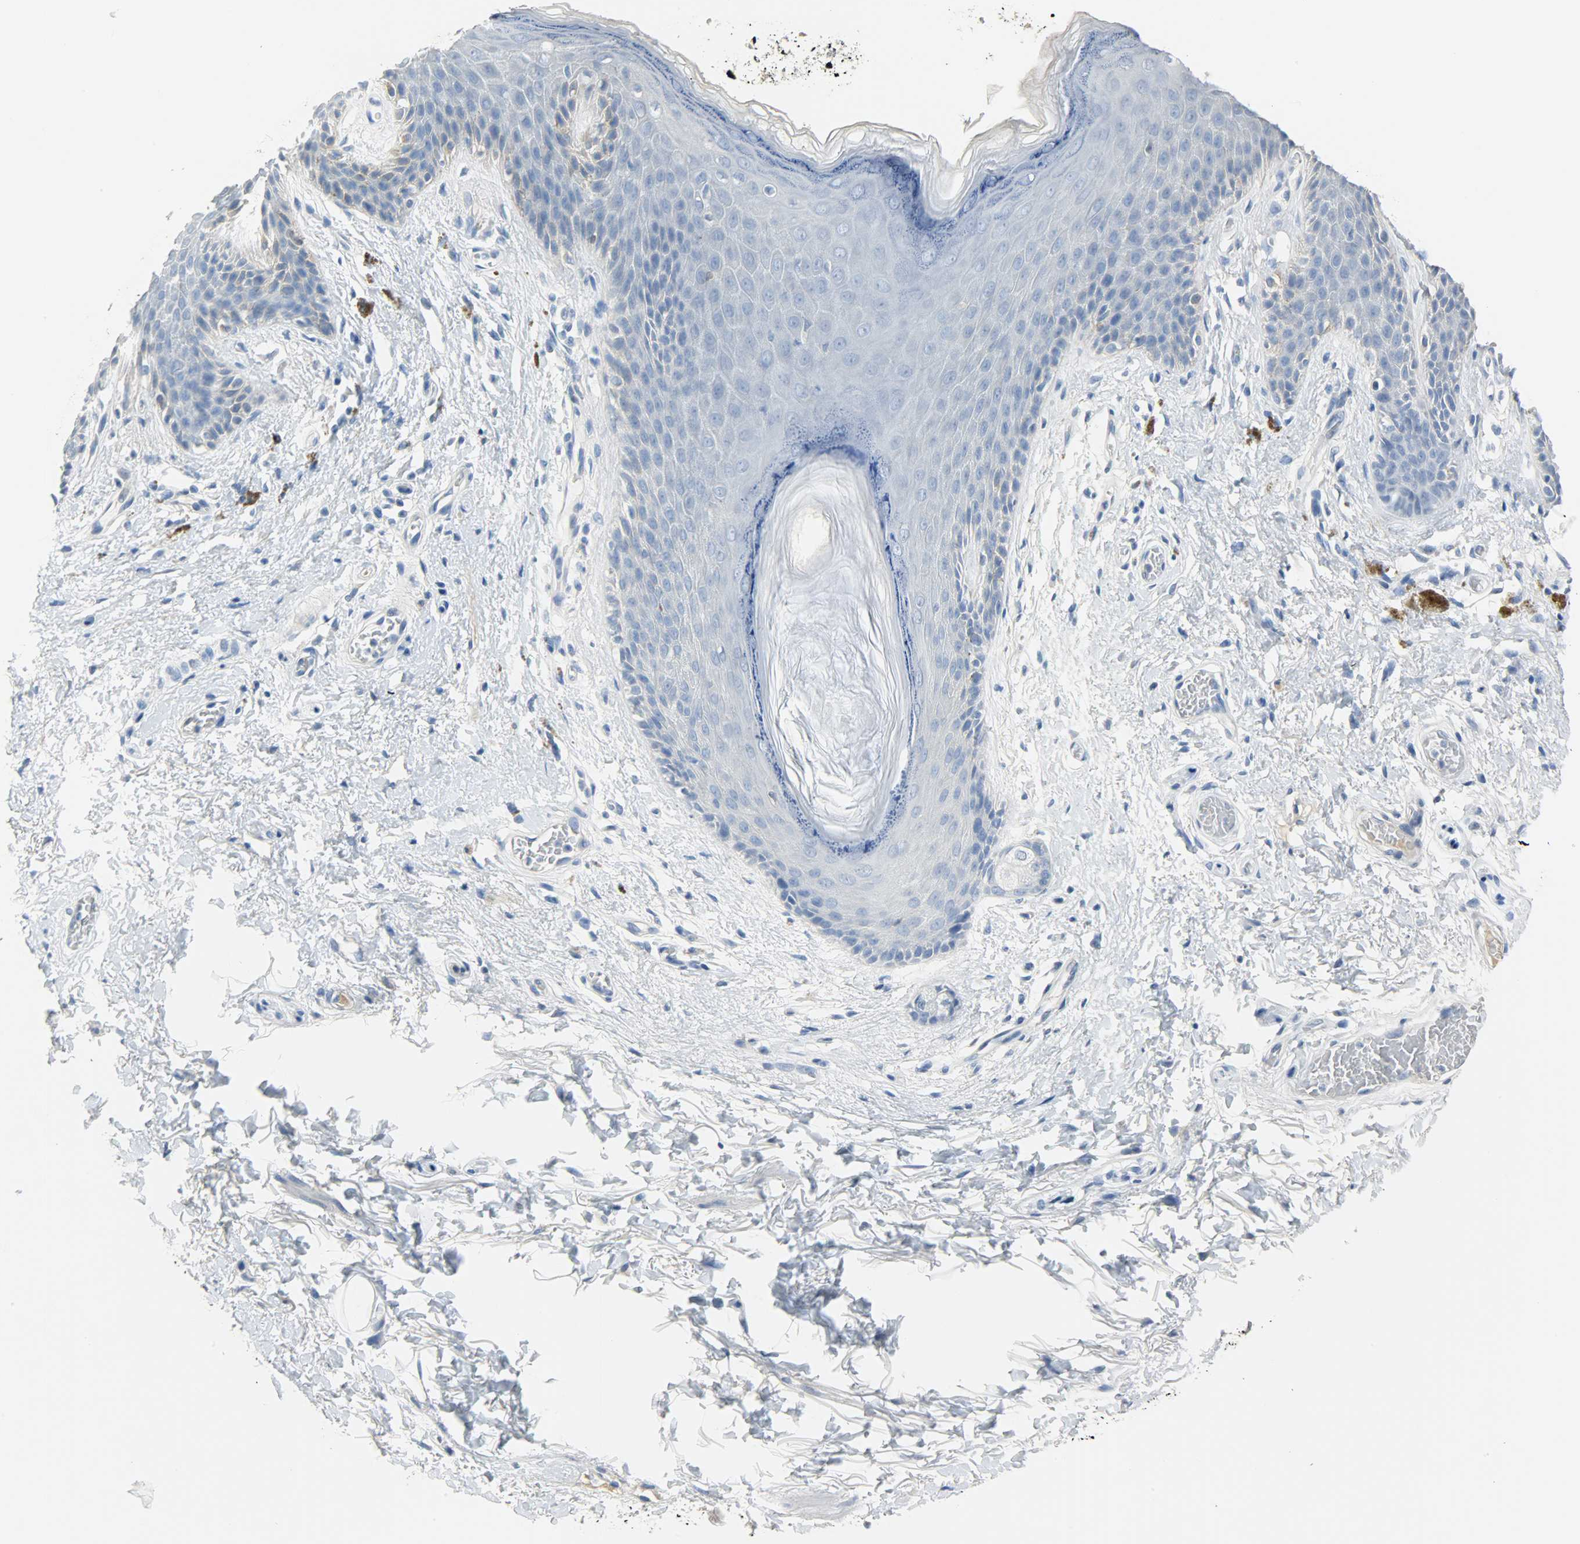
{"staining": {"intensity": "weak", "quantity": "<25%", "location": "cytoplasmic/membranous"}, "tissue": "skin", "cell_type": "Epidermal cells", "image_type": "normal", "snomed": [{"axis": "morphology", "description": "Normal tissue, NOS"}, {"axis": "topography", "description": "Anal"}], "caption": "Immunohistochemistry (IHC) histopathology image of benign skin: skin stained with DAB (3,3'-diaminobenzidine) displays no significant protein positivity in epidermal cells. (Brightfield microscopy of DAB (3,3'-diaminobenzidine) IHC at high magnification).", "gene": "CRP", "patient": {"sex": "female", "age": 46}}